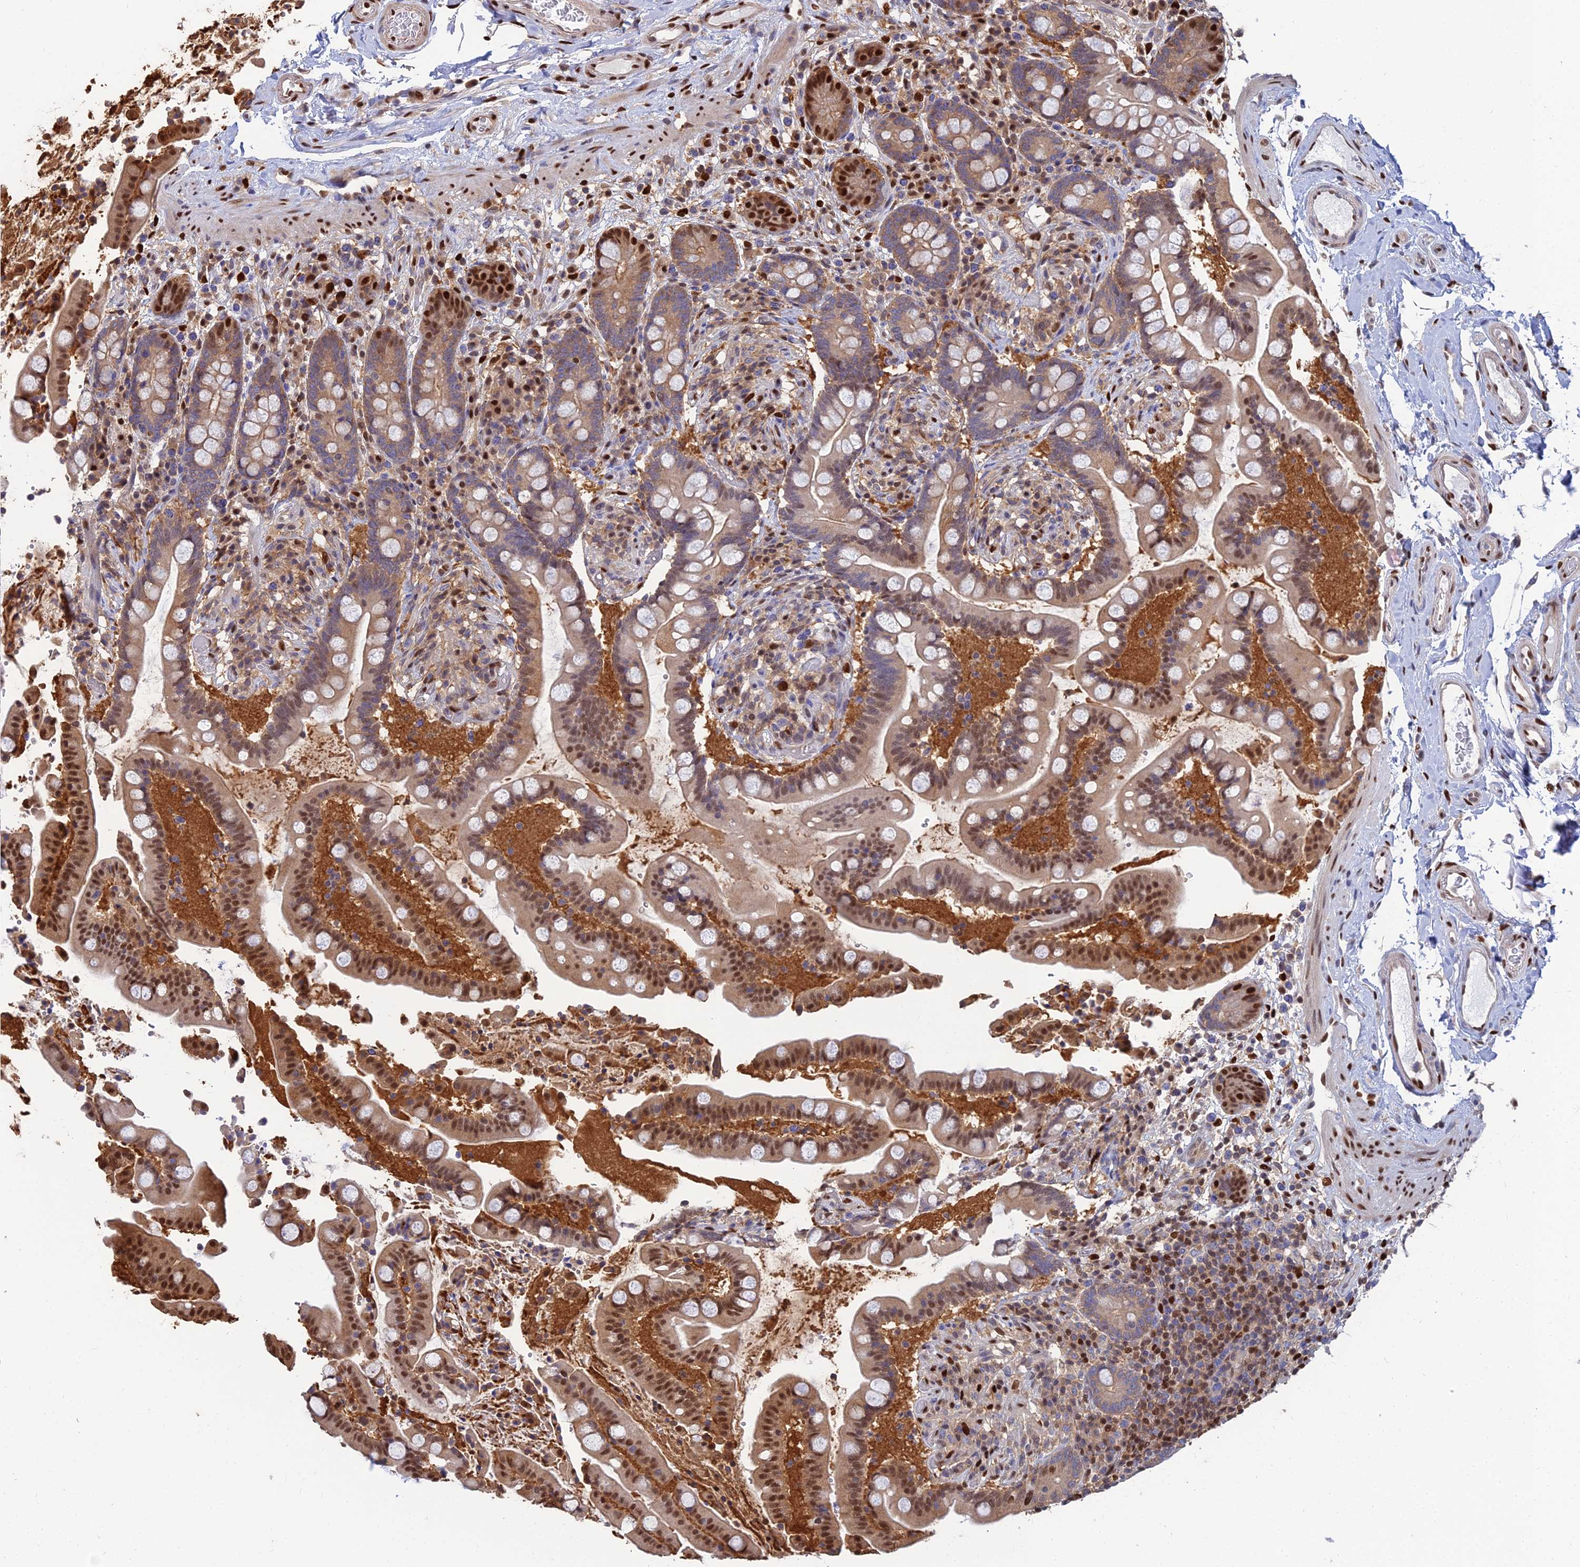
{"staining": {"intensity": "strong", "quantity": ">75%", "location": "nuclear"}, "tissue": "colon", "cell_type": "Endothelial cells", "image_type": "normal", "snomed": [{"axis": "morphology", "description": "Normal tissue, NOS"}, {"axis": "topography", "description": "Colon"}], "caption": "This photomicrograph reveals immunohistochemistry (IHC) staining of unremarkable colon, with high strong nuclear staining in about >75% of endothelial cells.", "gene": "DNPEP", "patient": {"sex": "male", "age": 73}}